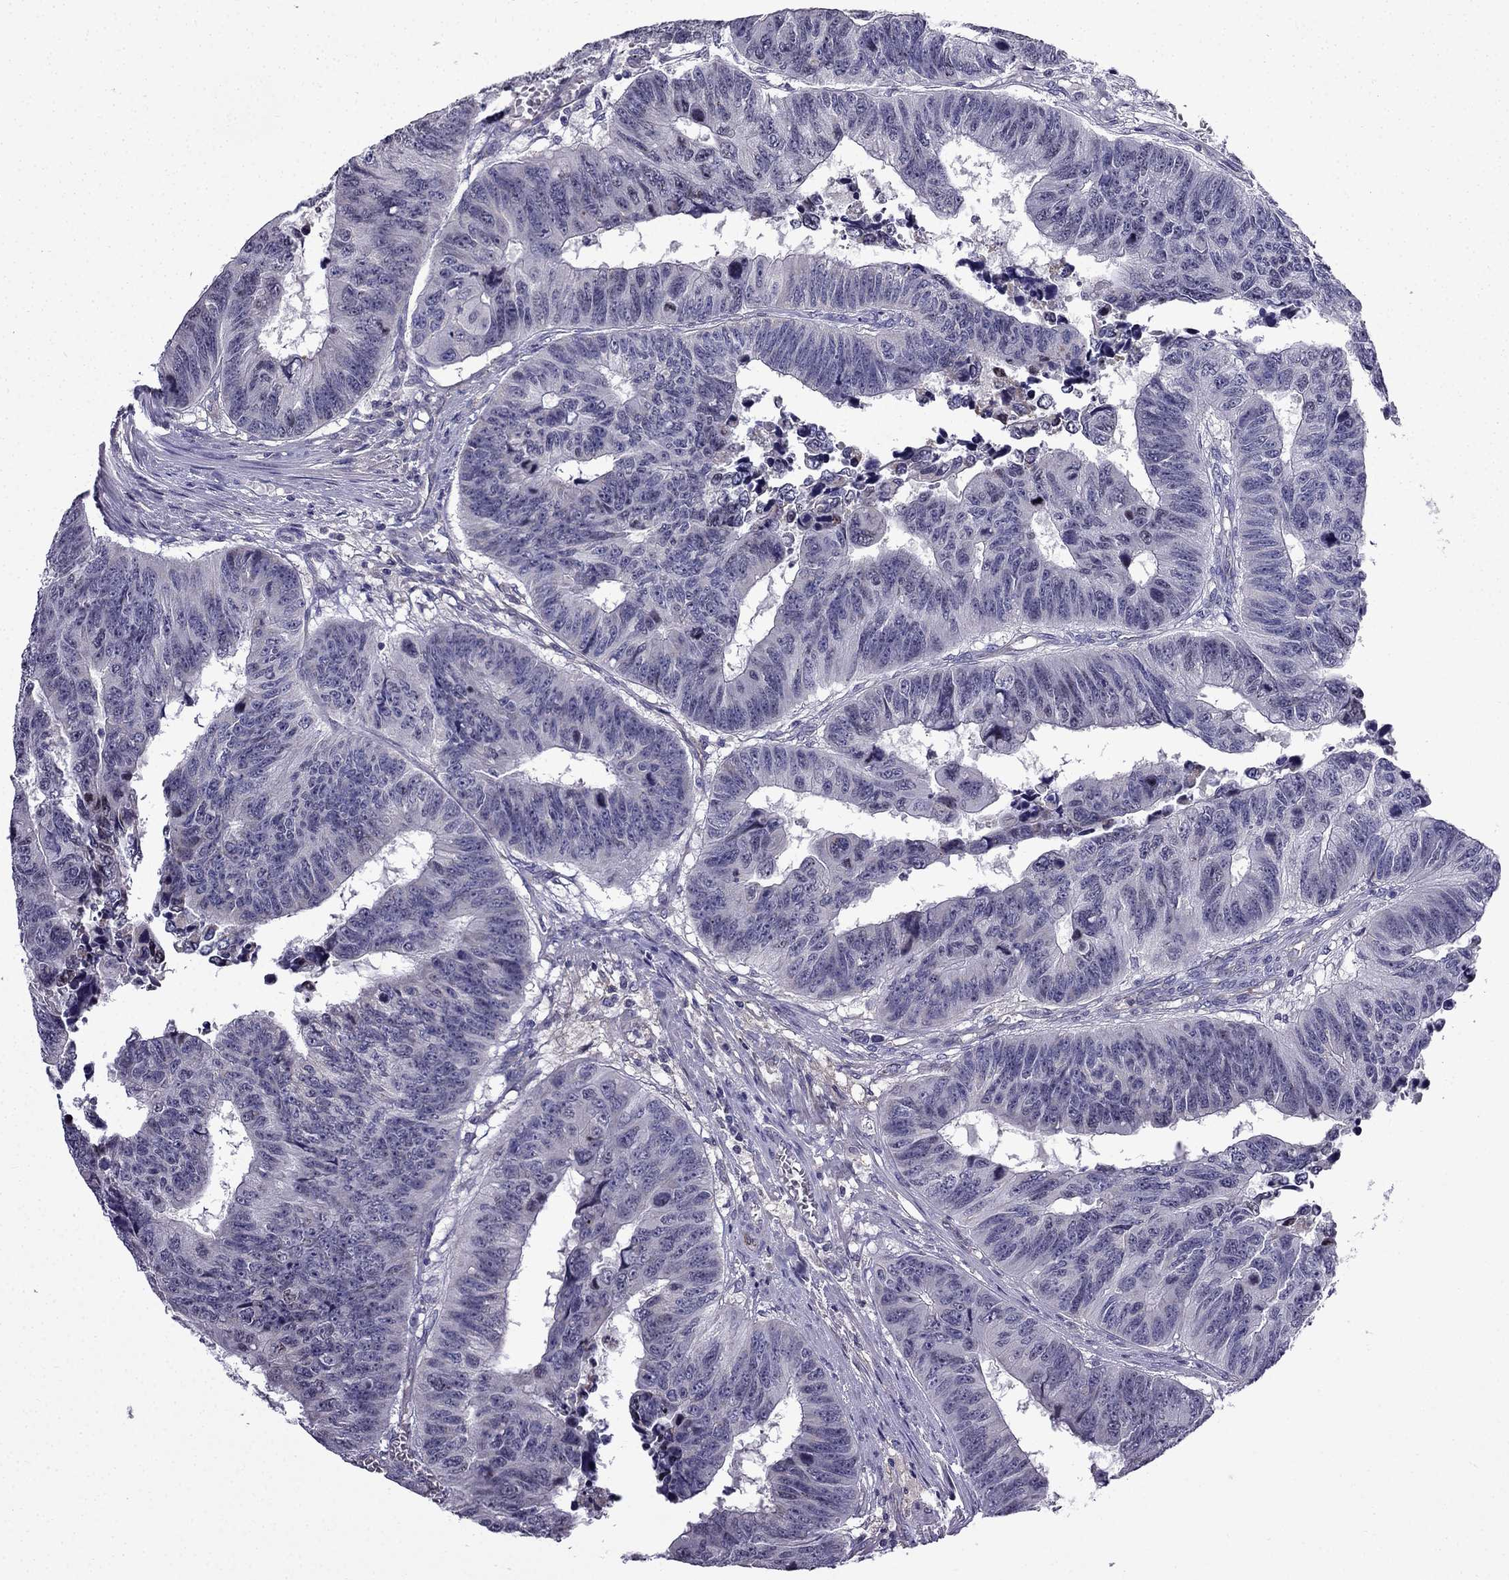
{"staining": {"intensity": "negative", "quantity": "none", "location": "none"}, "tissue": "colorectal cancer", "cell_type": "Tumor cells", "image_type": "cancer", "snomed": [{"axis": "morphology", "description": "Adenocarcinoma, NOS"}, {"axis": "topography", "description": "Rectum"}], "caption": "Tumor cells are negative for protein expression in human colorectal cancer (adenocarcinoma).", "gene": "SLC6A2", "patient": {"sex": "female", "age": 85}}